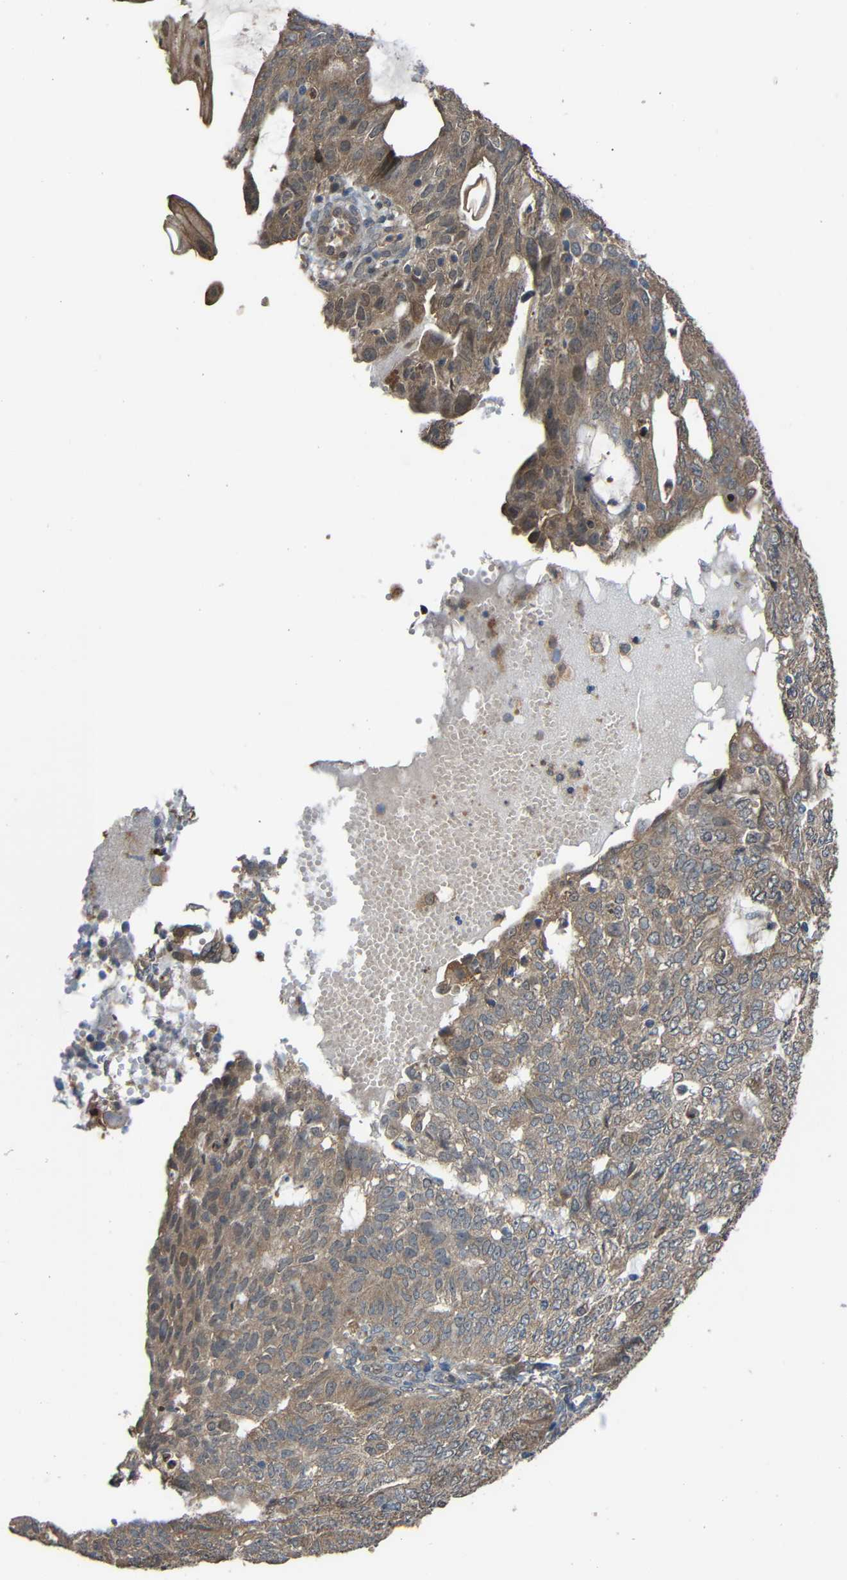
{"staining": {"intensity": "moderate", "quantity": ">75%", "location": "cytoplasmic/membranous"}, "tissue": "endometrial cancer", "cell_type": "Tumor cells", "image_type": "cancer", "snomed": [{"axis": "morphology", "description": "Adenocarcinoma, NOS"}, {"axis": "topography", "description": "Endometrium"}], "caption": "Tumor cells show medium levels of moderate cytoplasmic/membranous expression in approximately >75% of cells in endometrial cancer (adenocarcinoma).", "gene": "CHST9", "patient": {"sex": "female", "age": 32}}